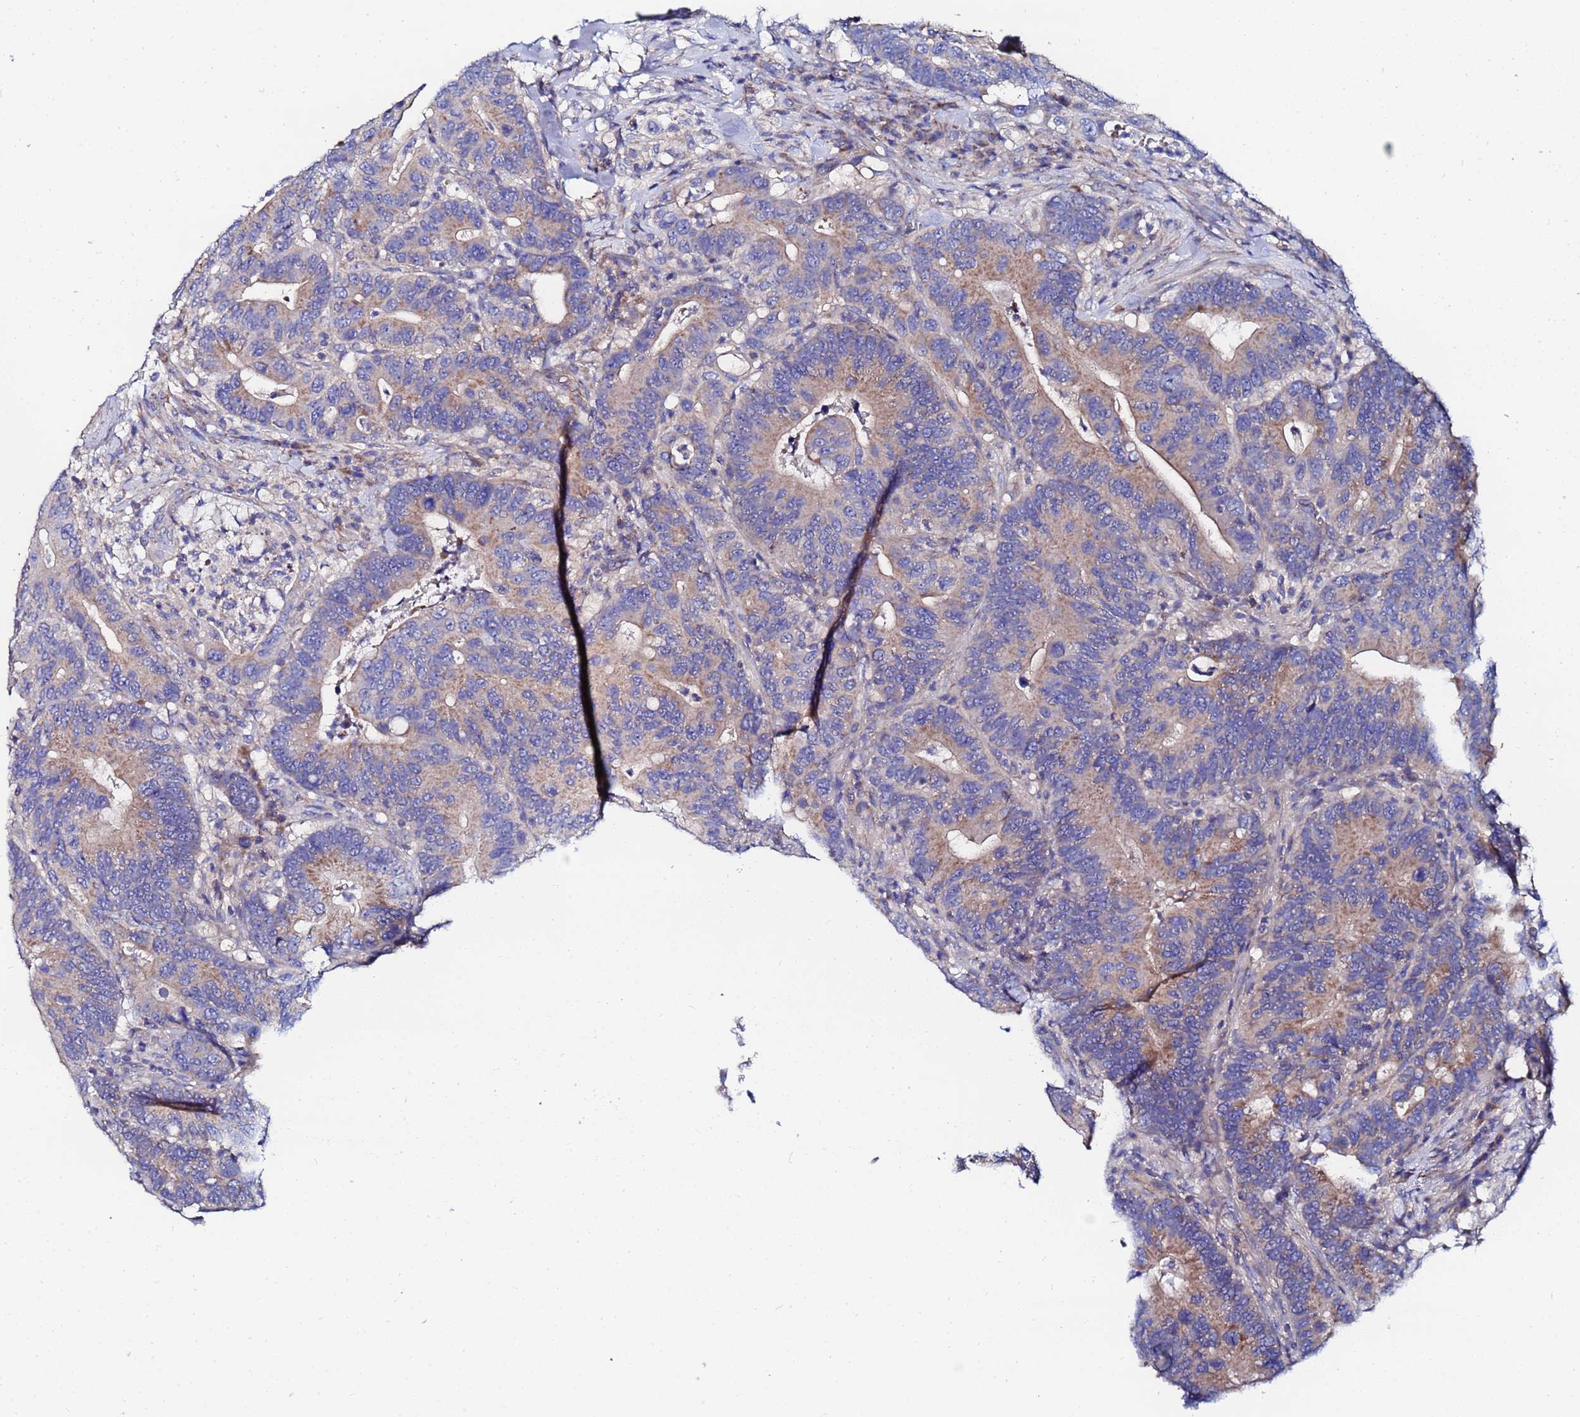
{"staining": {"intensity": "moderate", "quantity": "25%-75%", "location": "cytoplasmic/membranous"}, "tissue": "colorectal cancer", "cell_type": "Tumor cells", "image_type": "cancer", "snomed": [{"axis": "morphology", "description": "Adenocarcinoma, NOS"}, {"axis": "topography", "description": "Colon"}], "caption": "Human adenocarcinoma (colorectal) stained with a brown dye demonstrates moderate cytoplasmic/membranous positive expression in approximately 25%-75% of tumor cells.", "gene": "FAHD2A", "patient": {"sex": "female", "age": 66}}